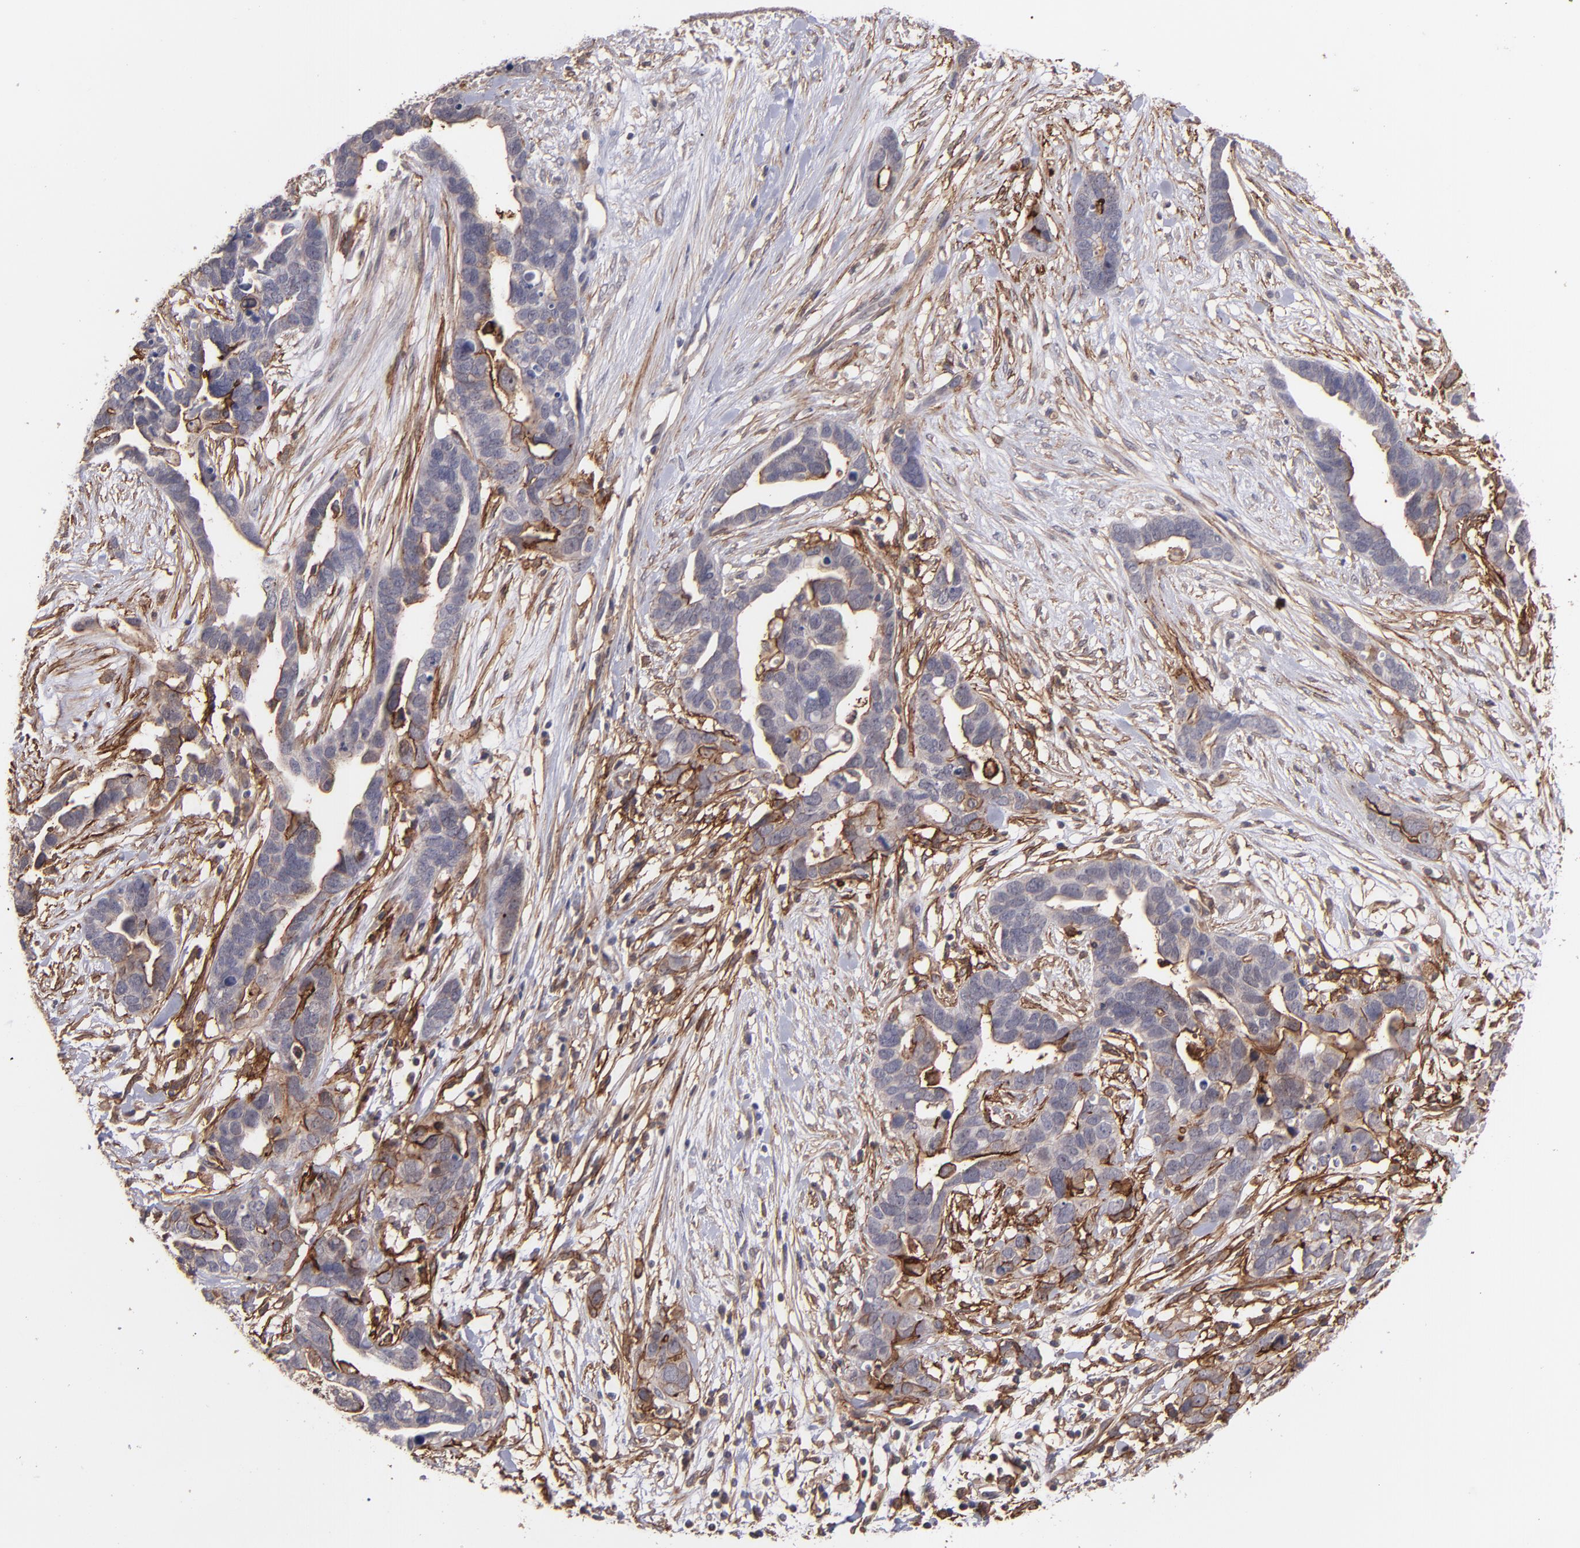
{"staining": {"intensity": "moderate", "quantity": "<25%", "location": "cytoplasmic/membranous"}, "tissue": "ovarian cancer", "cell_type": "Tumor cells", "image_type": "cancer", "snomed": [{"axis": "morphology", "description": "Cystadenocarcinoma, serous, NOS"}, {"axis": "topography", "description": "Ovary"}], "caption": "Immunohistochemistry image of neoplastic tissue: serous cystadenocarcinoma (ovarian) stained using IHC exhibits low levels of moderate protein expression localized specifically in the cytoplasmic/membranous of tumor cells, appearing as a cytoplasmic/membranous brown color.", "gene": "ICAM1", "patient": {"sex": "female", "age": 54}}